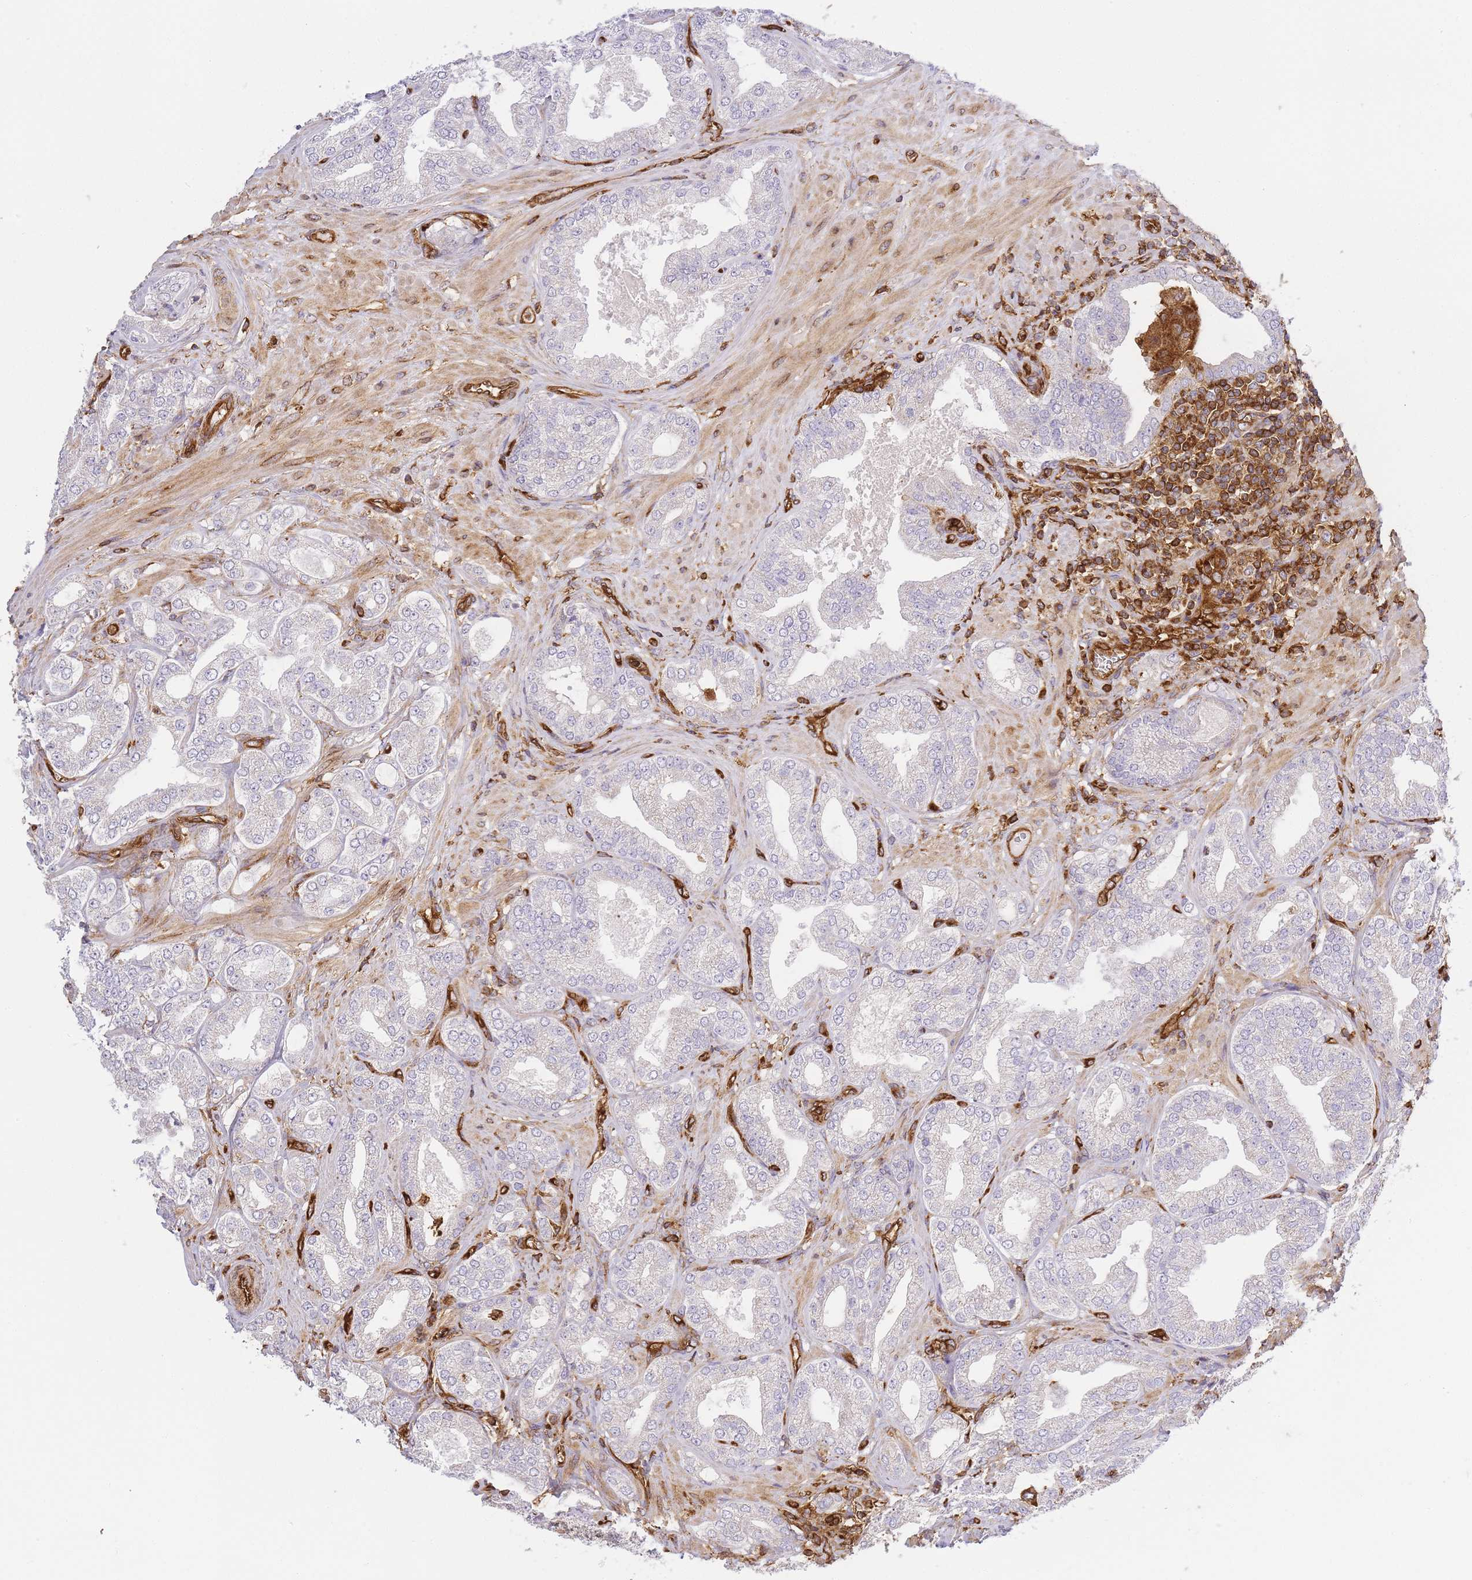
{"staining": {"intensity": "negative", "quantity": "none", "location": "none"}, "tissue": "prostate cancer", "cell_type": "Tumor cells", "image_type": "cancer", "snomed": [{"axis": "morphology", "description": "Adenocarcinoma, Low grade"}, {"axis": "topography", "description": "Prostate"}], "caption": "A high-resolution micrograph shows IHC staining of prostate cancer (adenocarcinoma (low-grade)), which shows no significant expression in tumor cells.", "gene": "MSN", "patient": {"sex": "male", "age": 63}}